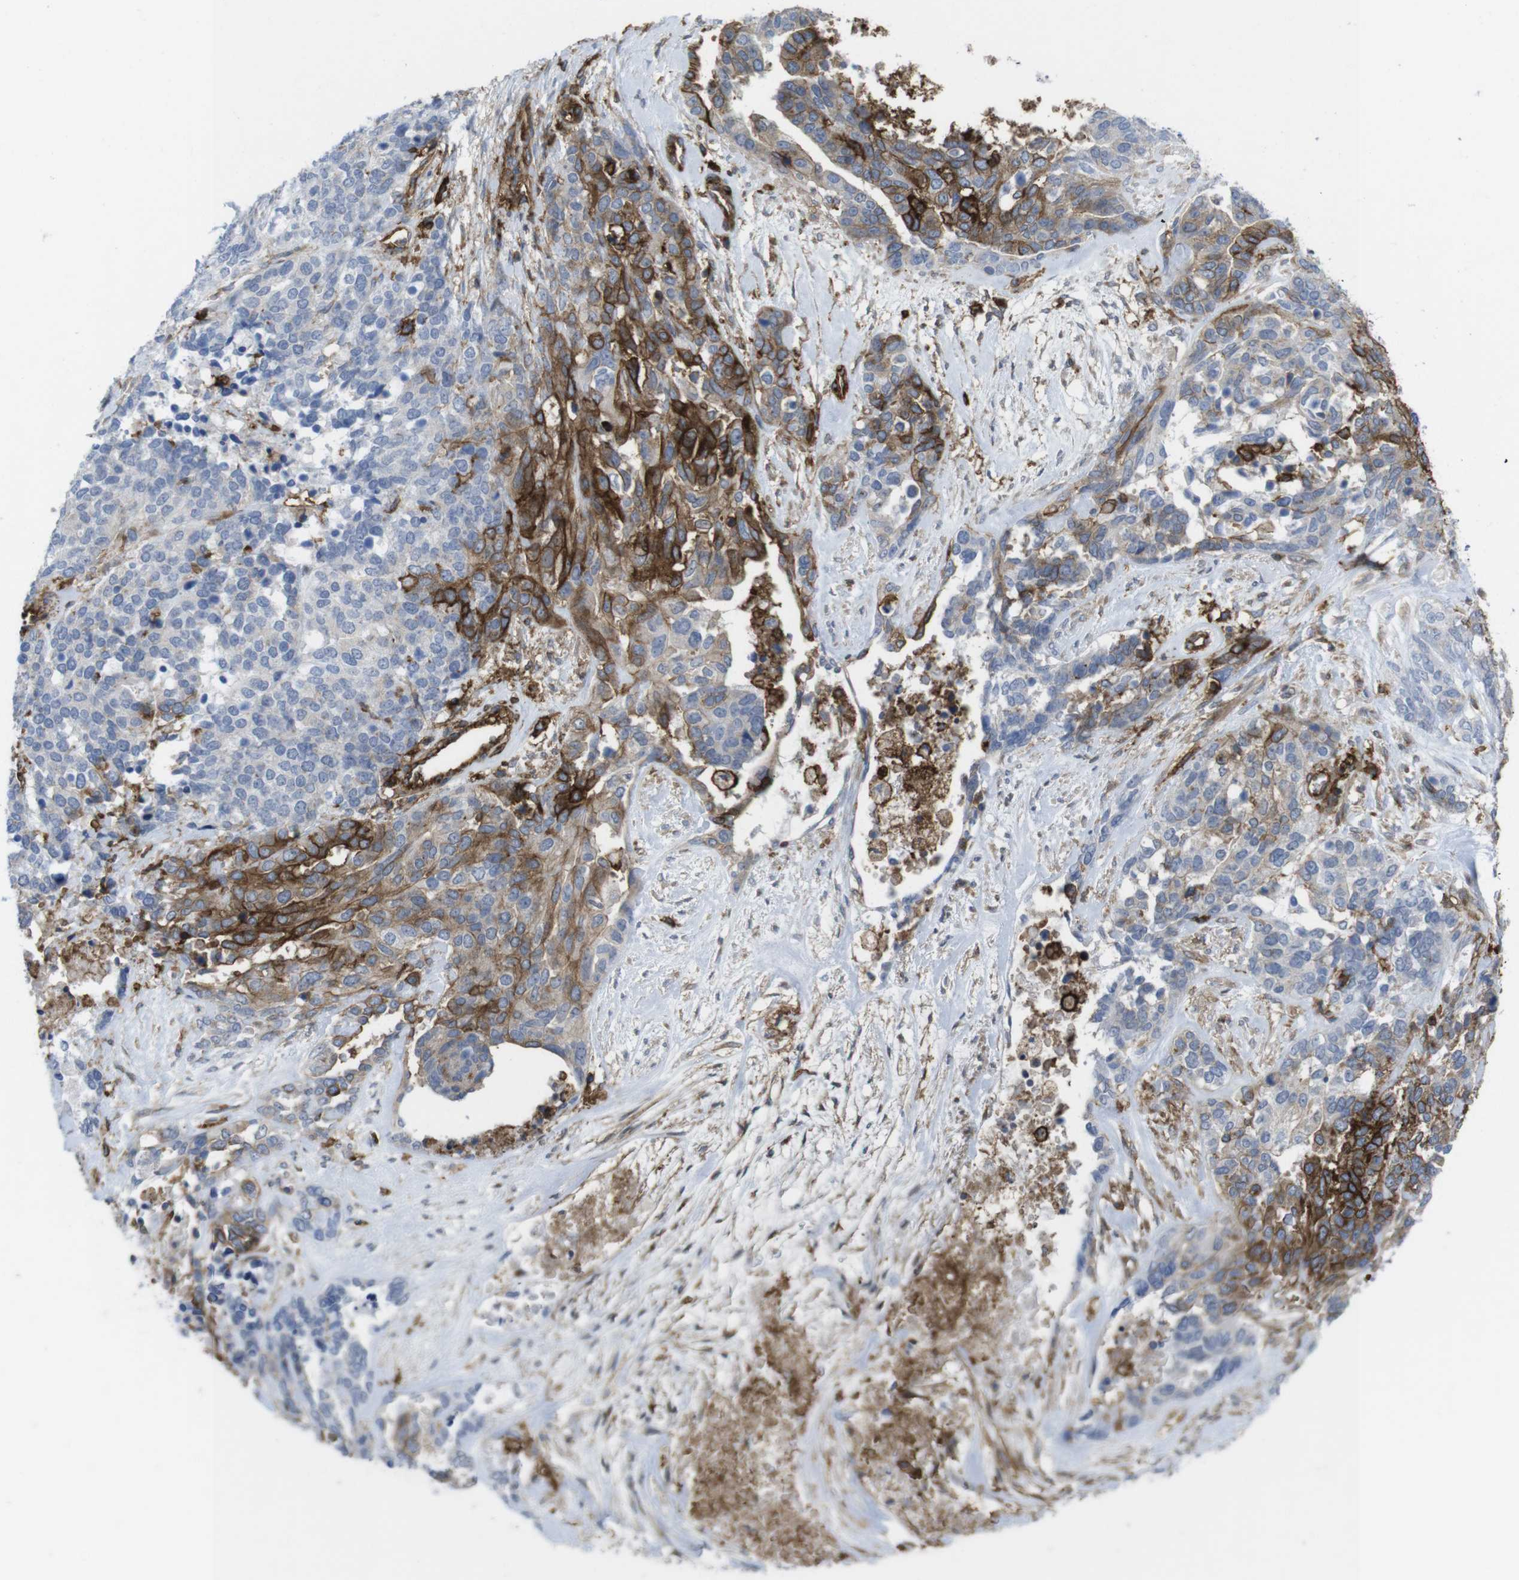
{"staining": {"intensity": "strong", "quantity": "<25%", "location": "cytoplasmic/membranous"}, "tissue": "ovarian cancer", "cell_type": "Tumor cells", "image_type": "cancer", "snomed": [{"axis": "morphology", "description": "Cystadenocarcinoma, serous, NOS"}, {"axis": "topography", "description": "Ovary"}], "caption": "Ovarian cancer tissue demonstrates strong cytoplasmic/membranous staining in about <25% of tumor cells, visualized by immunohistochemistry. Immunohistochemistry stains the protein in brown and the nuclei are stained blue.", "gene": "CCR6", "patient": {"sex": "female", "age": 44}}